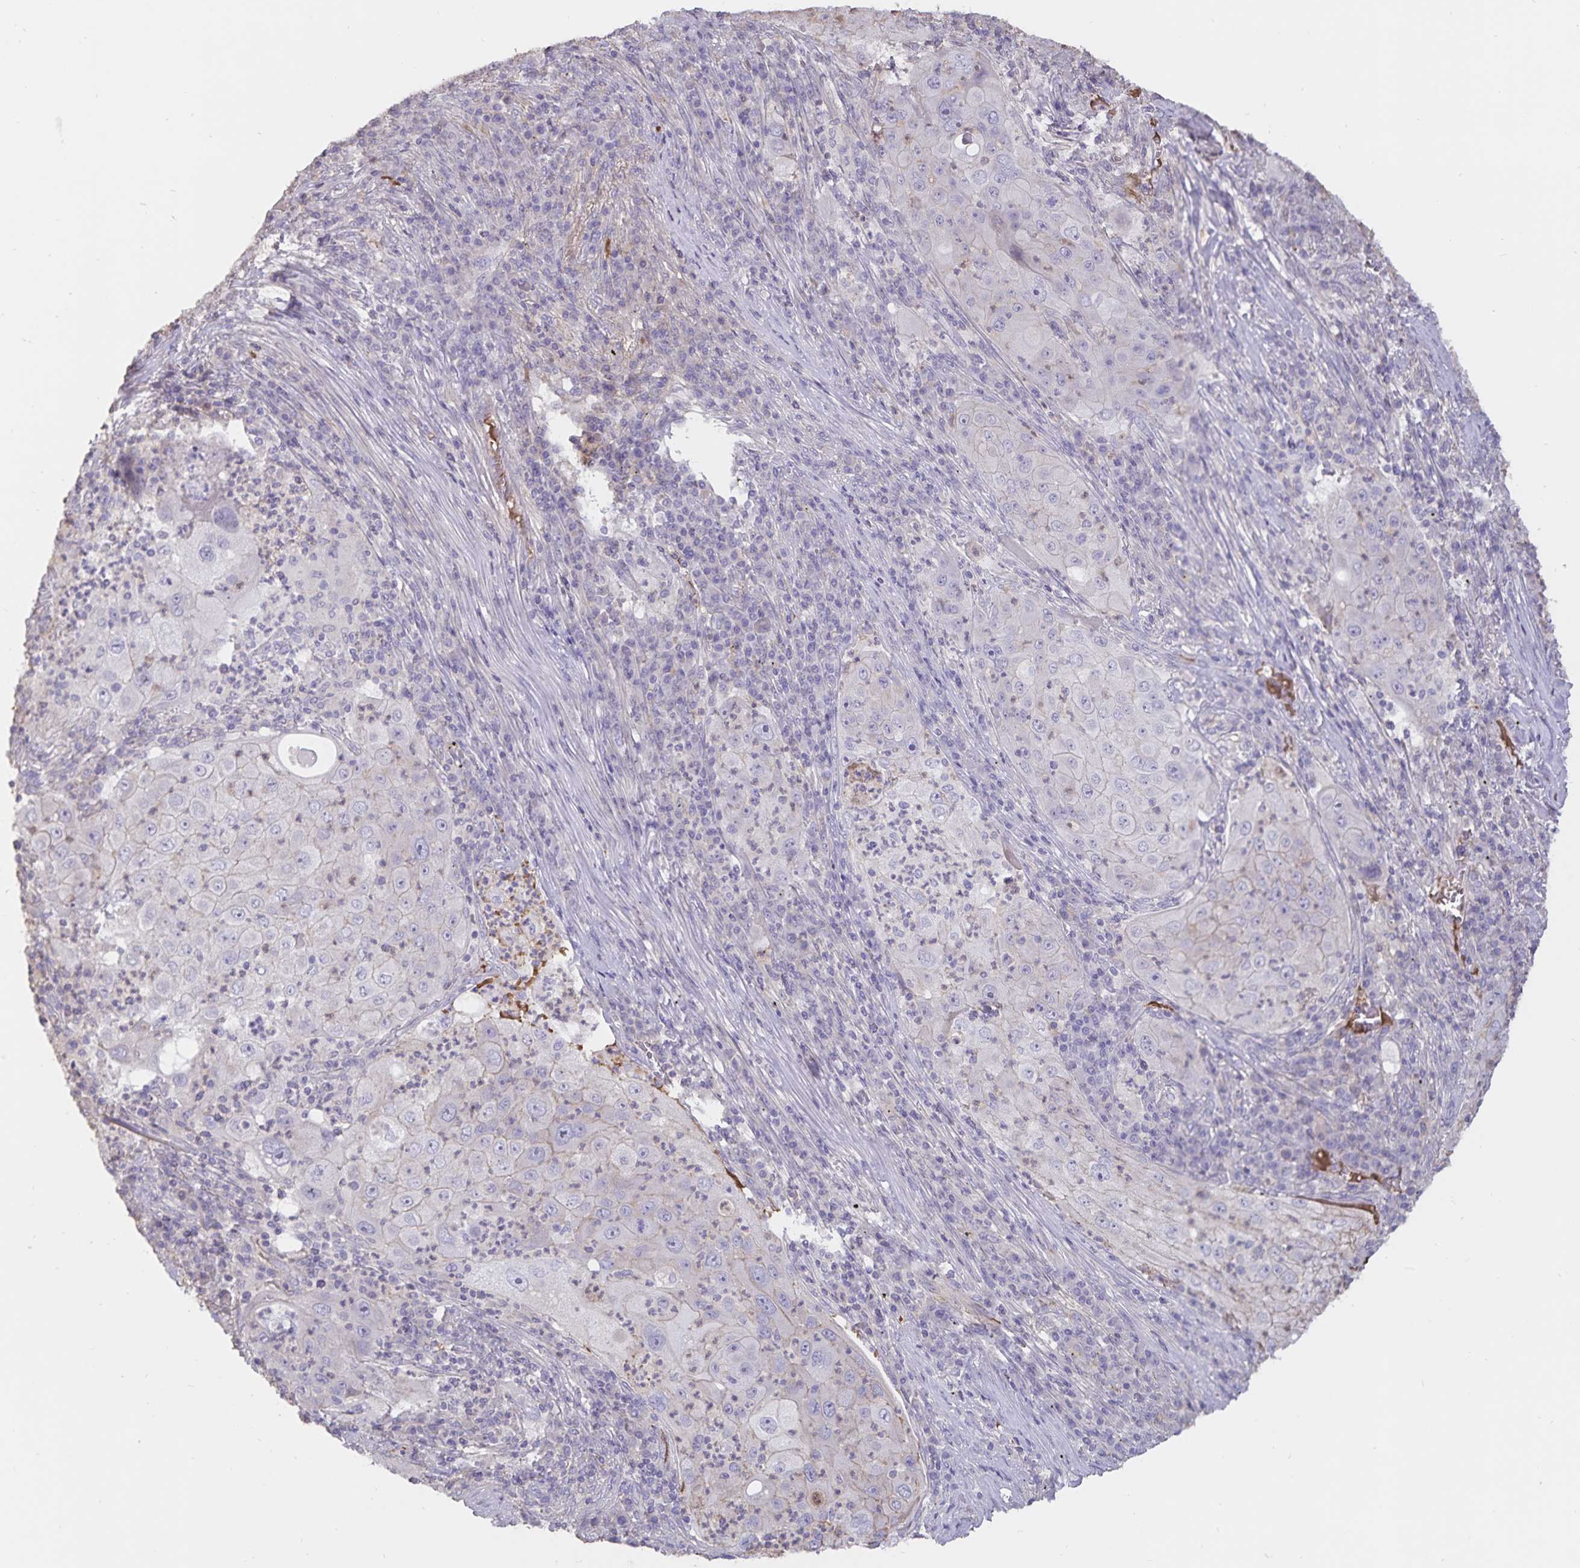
{"staining": {"intensity": "negative", "quantity": "none", "location": "none"}, "tissue": "lung cancer", "cell_type": "Tumor cells", "image_type": "cancer", "snomed": [{"axis": "morphology", "description": "Squamous cell carcinoma, NOS"}, {"axis": "topography", "description": "Lung"}], "caption": "Squamous cell carcinoma (lung) was stained to show a protein in brown. There is no significant staining in tumor cells.", "gene": "FGG", "patient": {"sex": "female", "age": 59}}